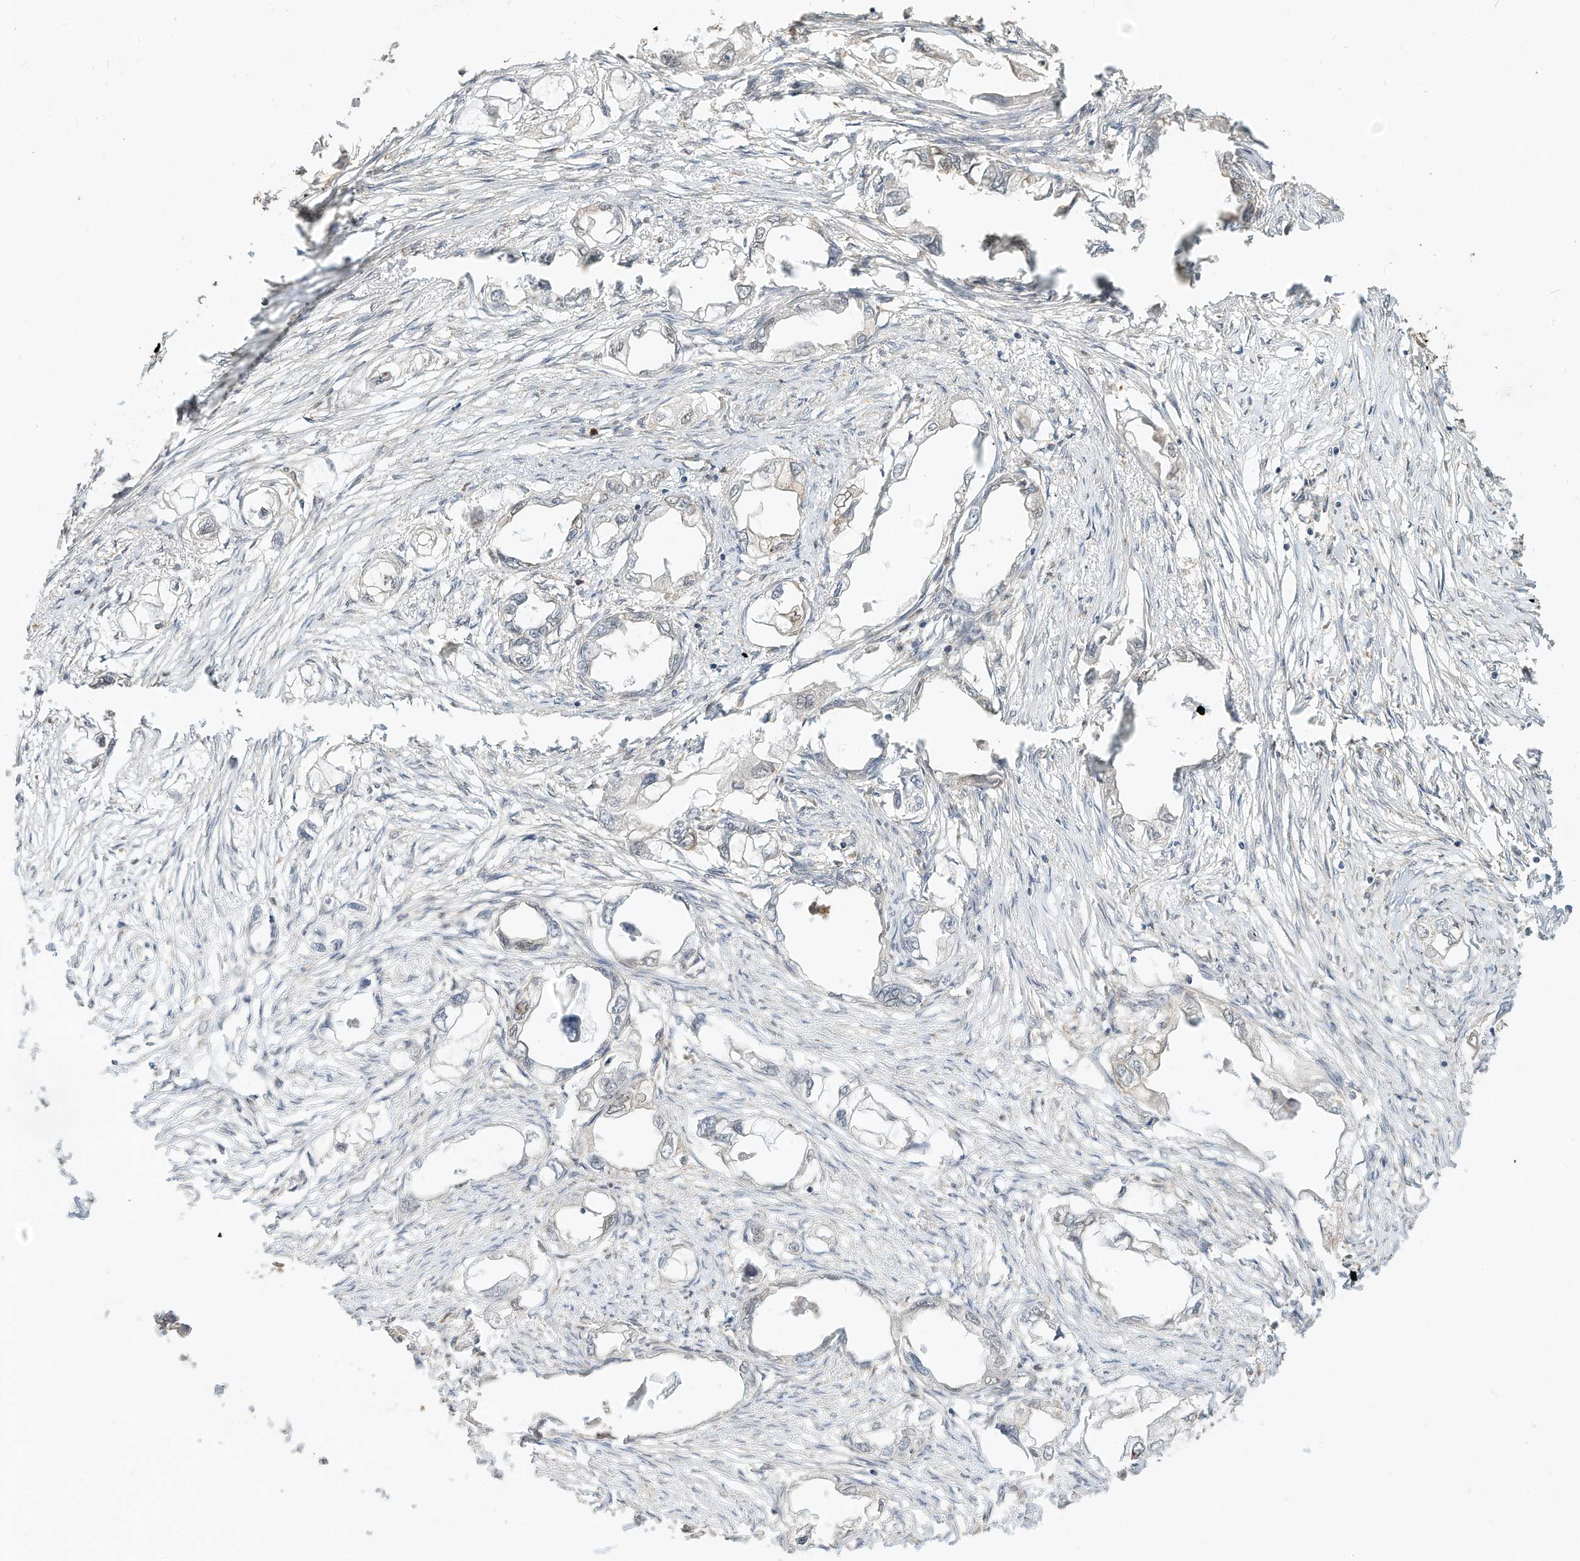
{"staining": {"intensity": "negative", "quantity": "none", "location": "none"}, "tissue": "endometrial cancer", "cell_type": "Tumor cells", "image_type": "cancer", "snomed": [{"axis": "morphology", "description": "Adenocarcinoma, NOS"}, {"axis": "morphology", "description": "Adenocarcinoma, metastatic, NOS"}, {"axis": "topography", "description": "Adipose tissue"}, {"axis": "topography", "description": "Endometrium"}], "caption": "Endometrial metastatic adenocarcinoma was stained to show a protein in brown. There is no significant expression in tumor cells.", "gene": "OFD1", "patient": {"sex": "female", "age": 67}}